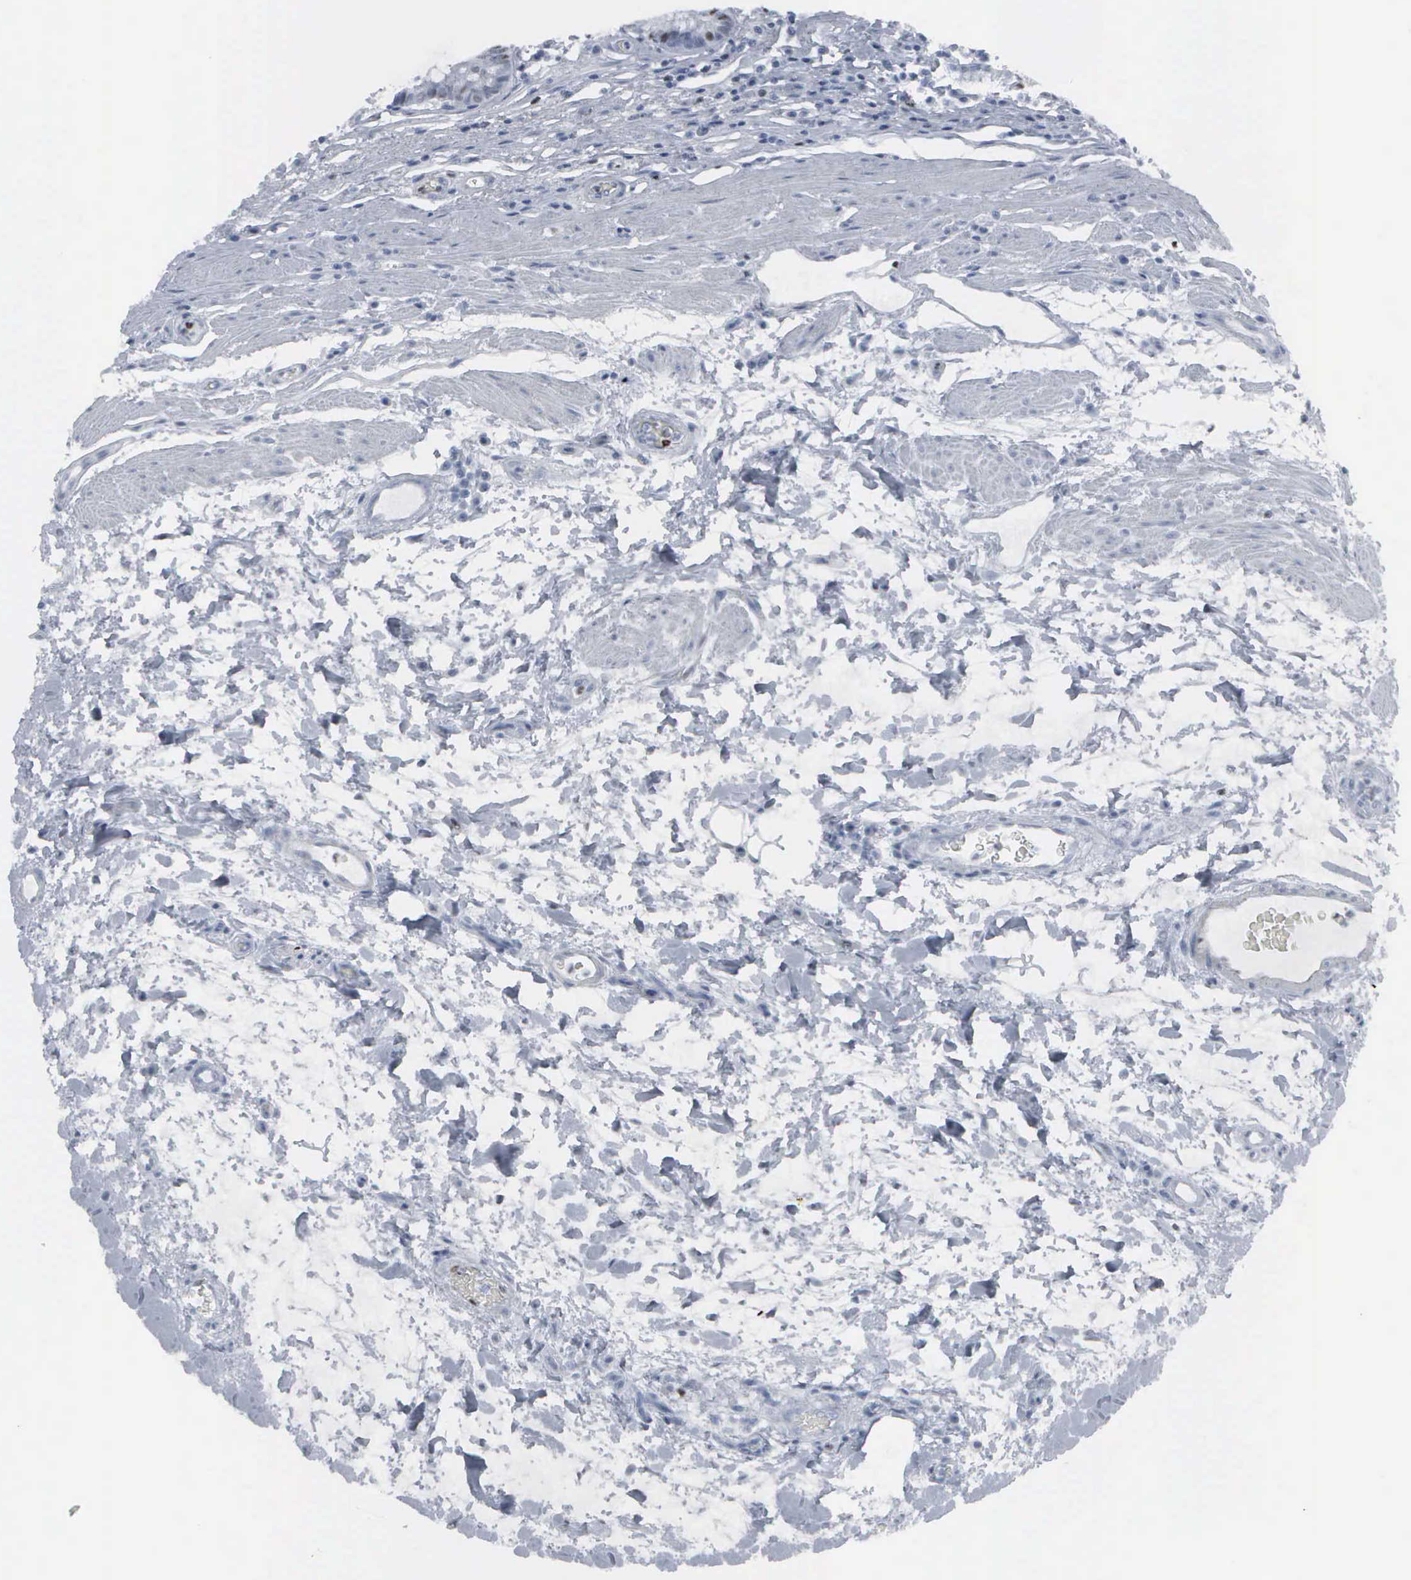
{"staining": {"intensity": "moderate", "quantity": "<25%", "location": "nuclear"}, "tissue": "stomach", "cell_type": "Glandular cells", "image_type": "normal", "snomed": [{"axis": "morphology", "description": "Normal tissue, NOS"}, {"axis": "topography", "description": "Stomach, lower"}], "caption": "Glandular cells reveal low levels of moderate nuclear expression in approximately <25% of cells in normal stomach. The protein of interest is stained brown, and the nuclei are stained in blue (DAB (3,3'-diaminobenzidine) IHC with brightfield microscopy, high magnification).", "gene": "CCND3", "patient": {"sex": "male", "age": 58}}